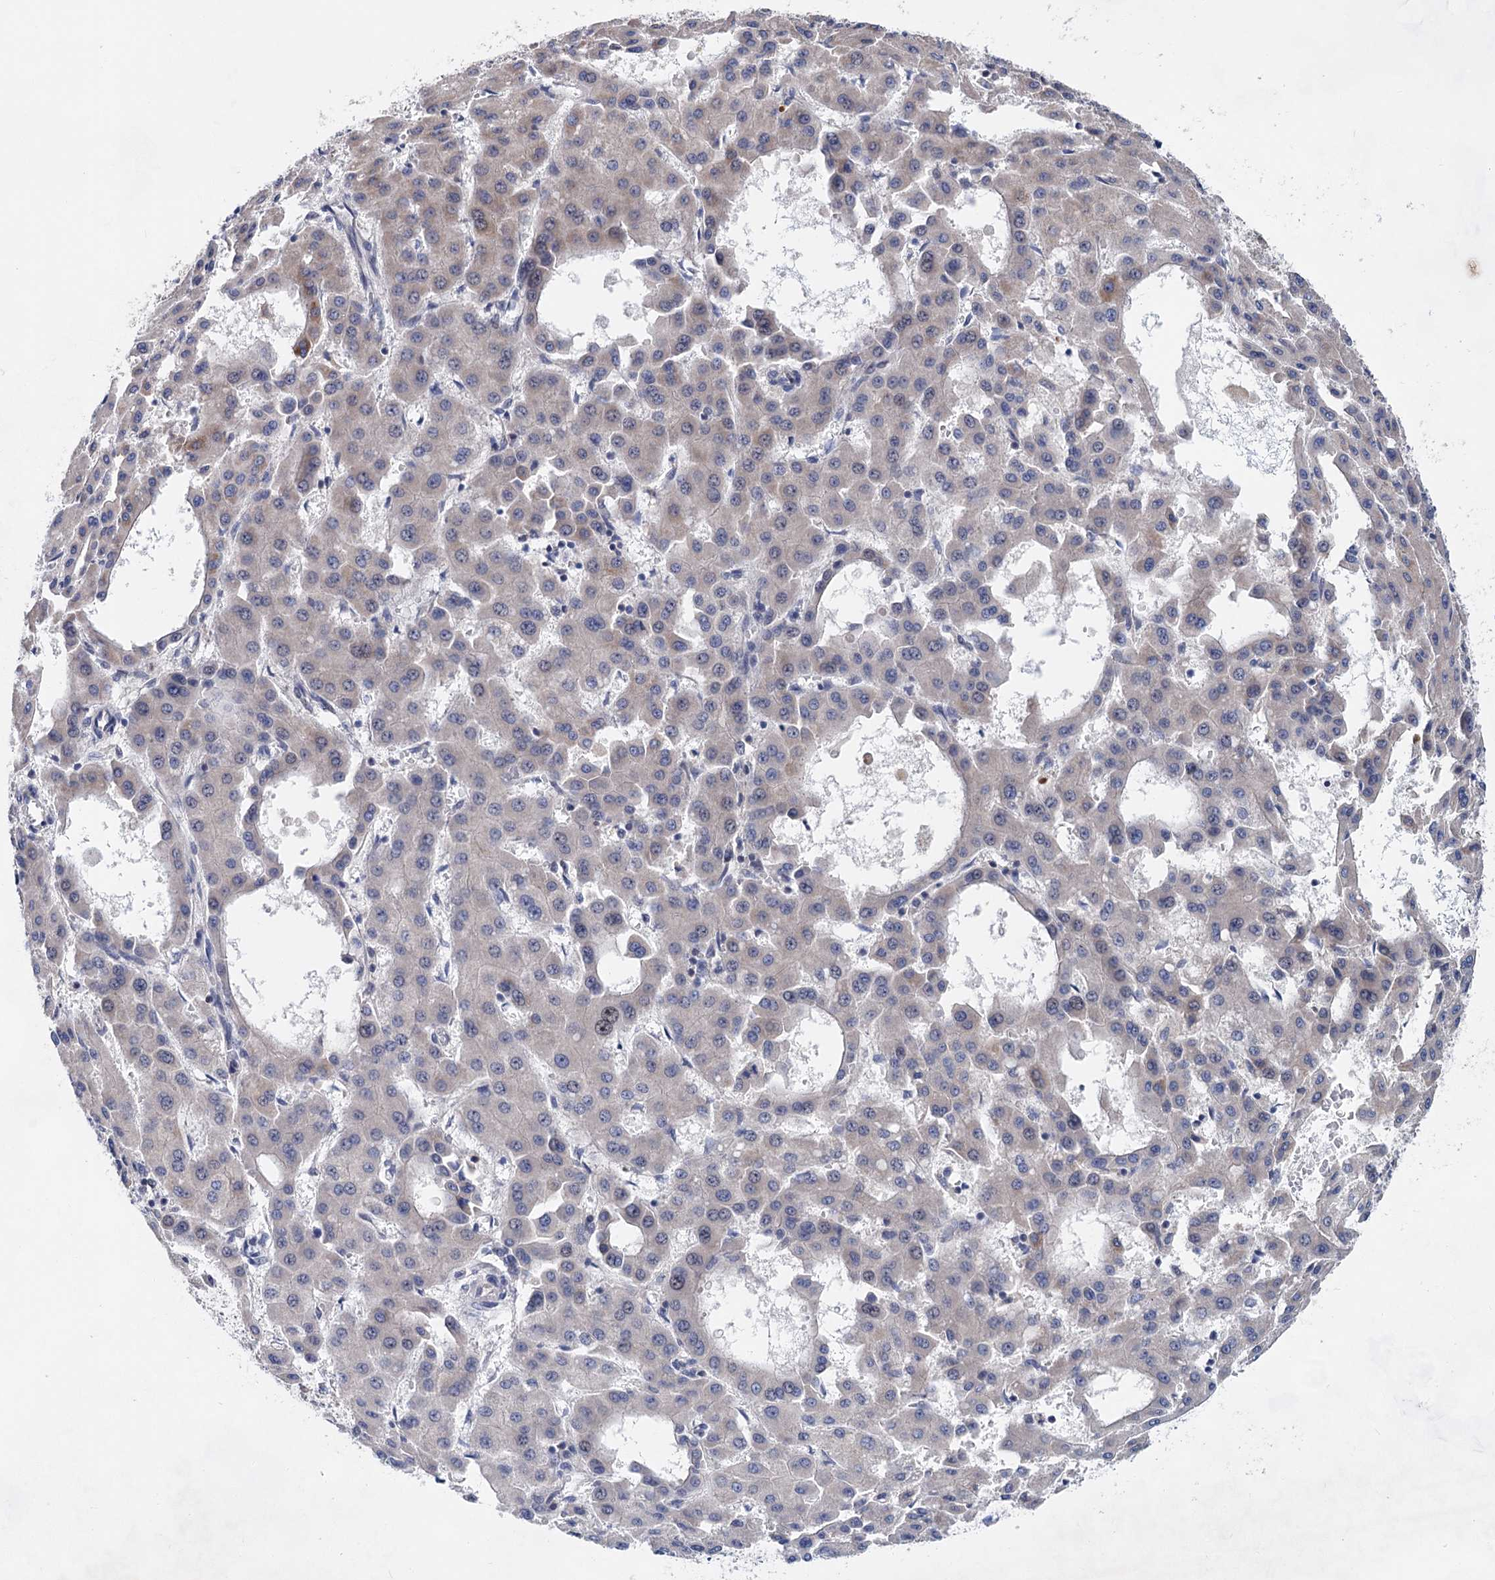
{"staining": {"intensity": "negative", "quantity": "none", "location": "none"}, "tissue": "liver cancer", "cell_type": "Tumor cells", "image_type": "cancer", "snomed": [{"axis": "morphology", "description": "Carcinoma, Hepatocellular, NOS"}, {"axis": "topography", "description": "Liver"}], "caption": "DAB immunohistochemical staining of liver hepatocellular carcinoma displays no significant staining in tumor cells.", "gene": "MORN3", "patient": {"sex": "male", "age": 47}}